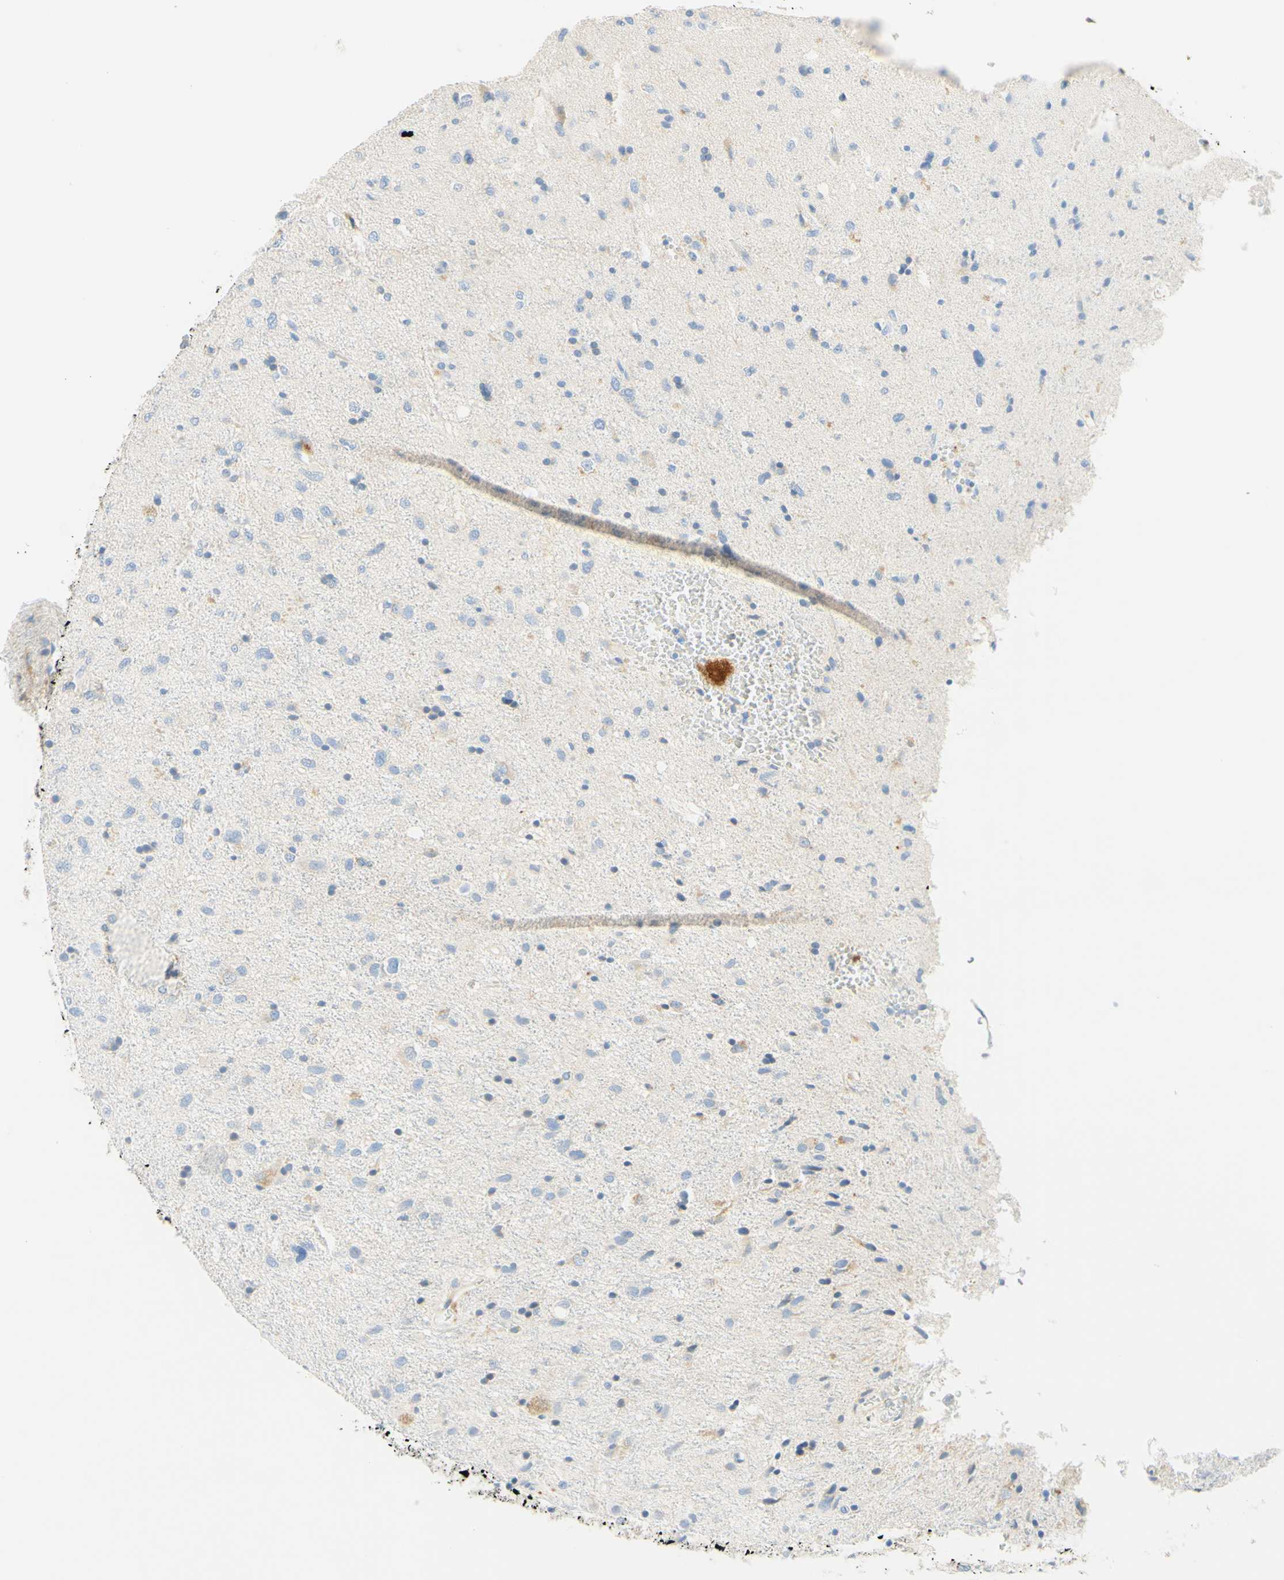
{"staining": {"intensity": "negative", "quantity": "none", "location": "none"}, "tissue": "glioma", "cell_type": "Tumor cells", "image_type": "cancer", "snomed": [{"axis": "morphology", "description": "Glioma, malignant, Low grade"}, {"axis": "topography", "description": "Brain"}], "caption": "DAB immunohistochemical staining of human malignant low-grade glioma exhibits no significant positivity in tumor cells.", "gene": "LAT", "patient": {"sex": "male", "age": 77}}